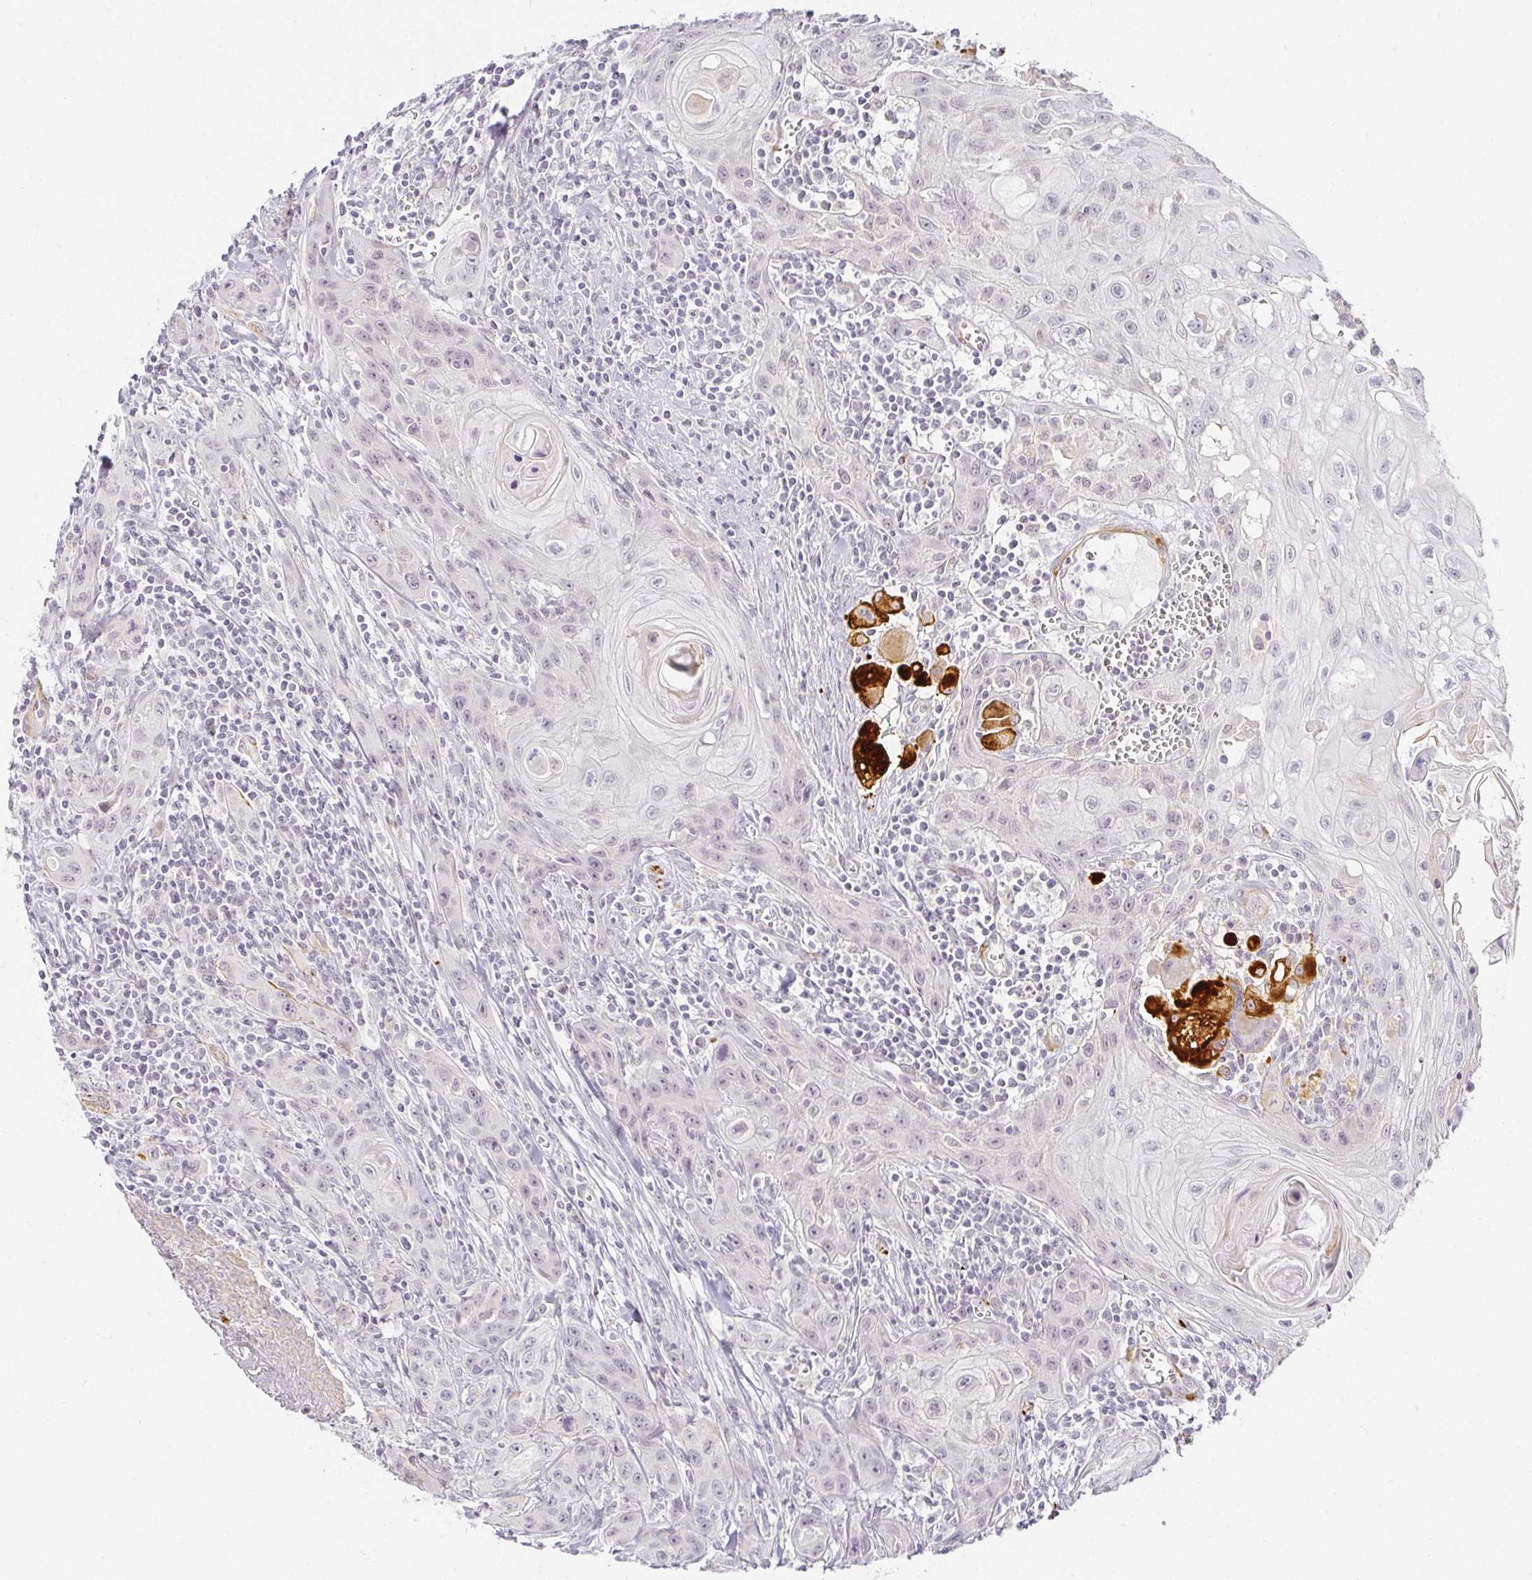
{"staining": {"intensity": "negative", "quantity": "none", "location": "none"}, "tissue": "head and neck cancer", "cell_type": "Tumor cells", "image_type": "cancer", "snomed": [{"axis": "morphology", "description": "Squamous cell carcinoma, NOS"}, {"axis": "topography", "description": "Oral tissue"}, {"axis": "topography", "description": "Head-Neck"}], "caption": "Immunohistochemistry (IHC) image of human head and neck cancer (squamous cell carcinoma) stained for a protein (brown), which exhibits no positivity in tumor cells.", "gene": "ACAN", "patient": {"sex": "male", "age": 58}}